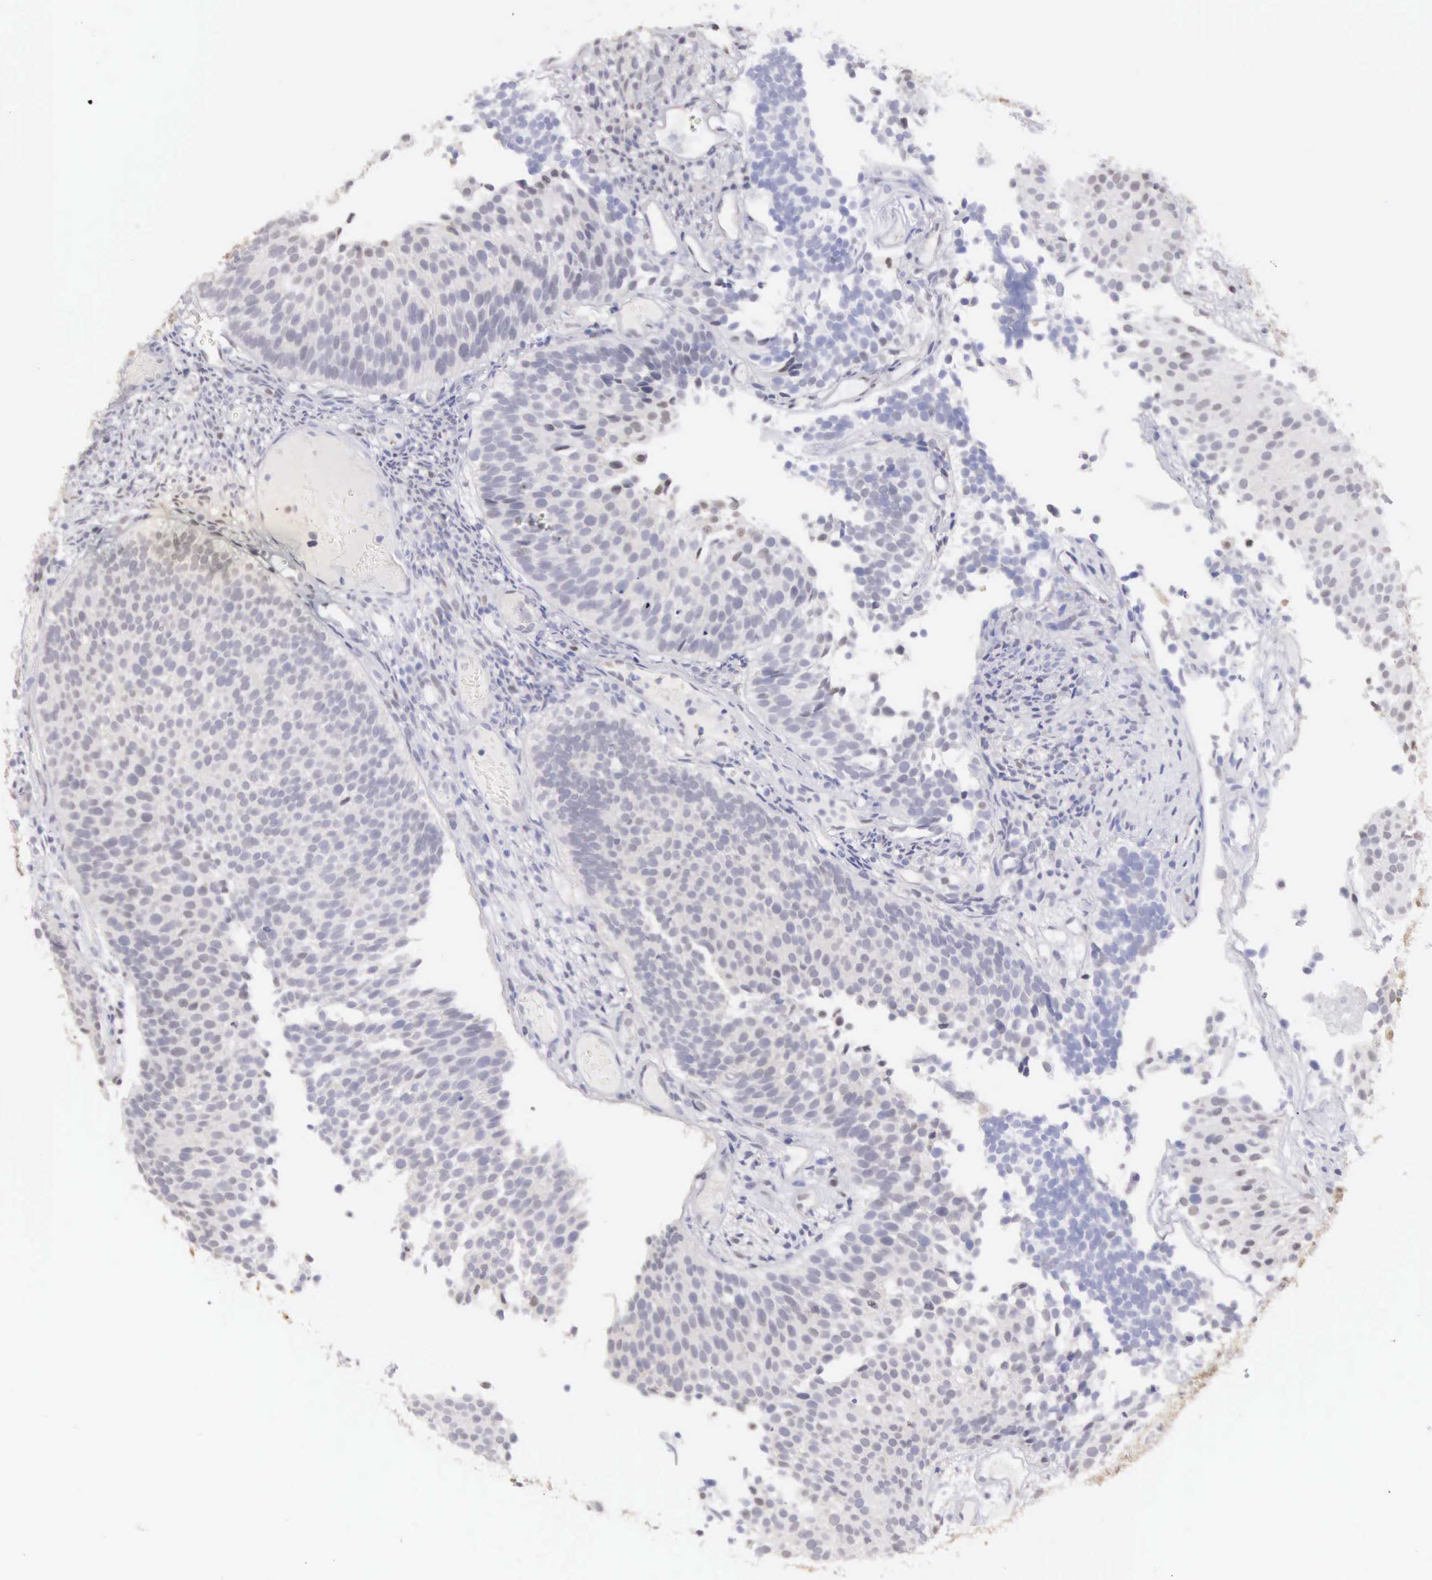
{"staining": {"intensity": "negative", "quantity": "none", "location": "none"}, "tissue": "urothelial cancer", "cell_type": "Tumor cells", "image_type": "cancer", "snomed": [{"axis": "morphology", "description": "Urothelial carcinoma, Low grade"}, {"axis": "topography", "description": "Urinary bladder"}], "caption": "This is an immunohistochemistry (IHC) histopathology image of human low-grade urothelial carcinoma. There is no positivity in tumor cells.", "gene": "UBA1", "patient": {"sex": "male", "age": 85}}